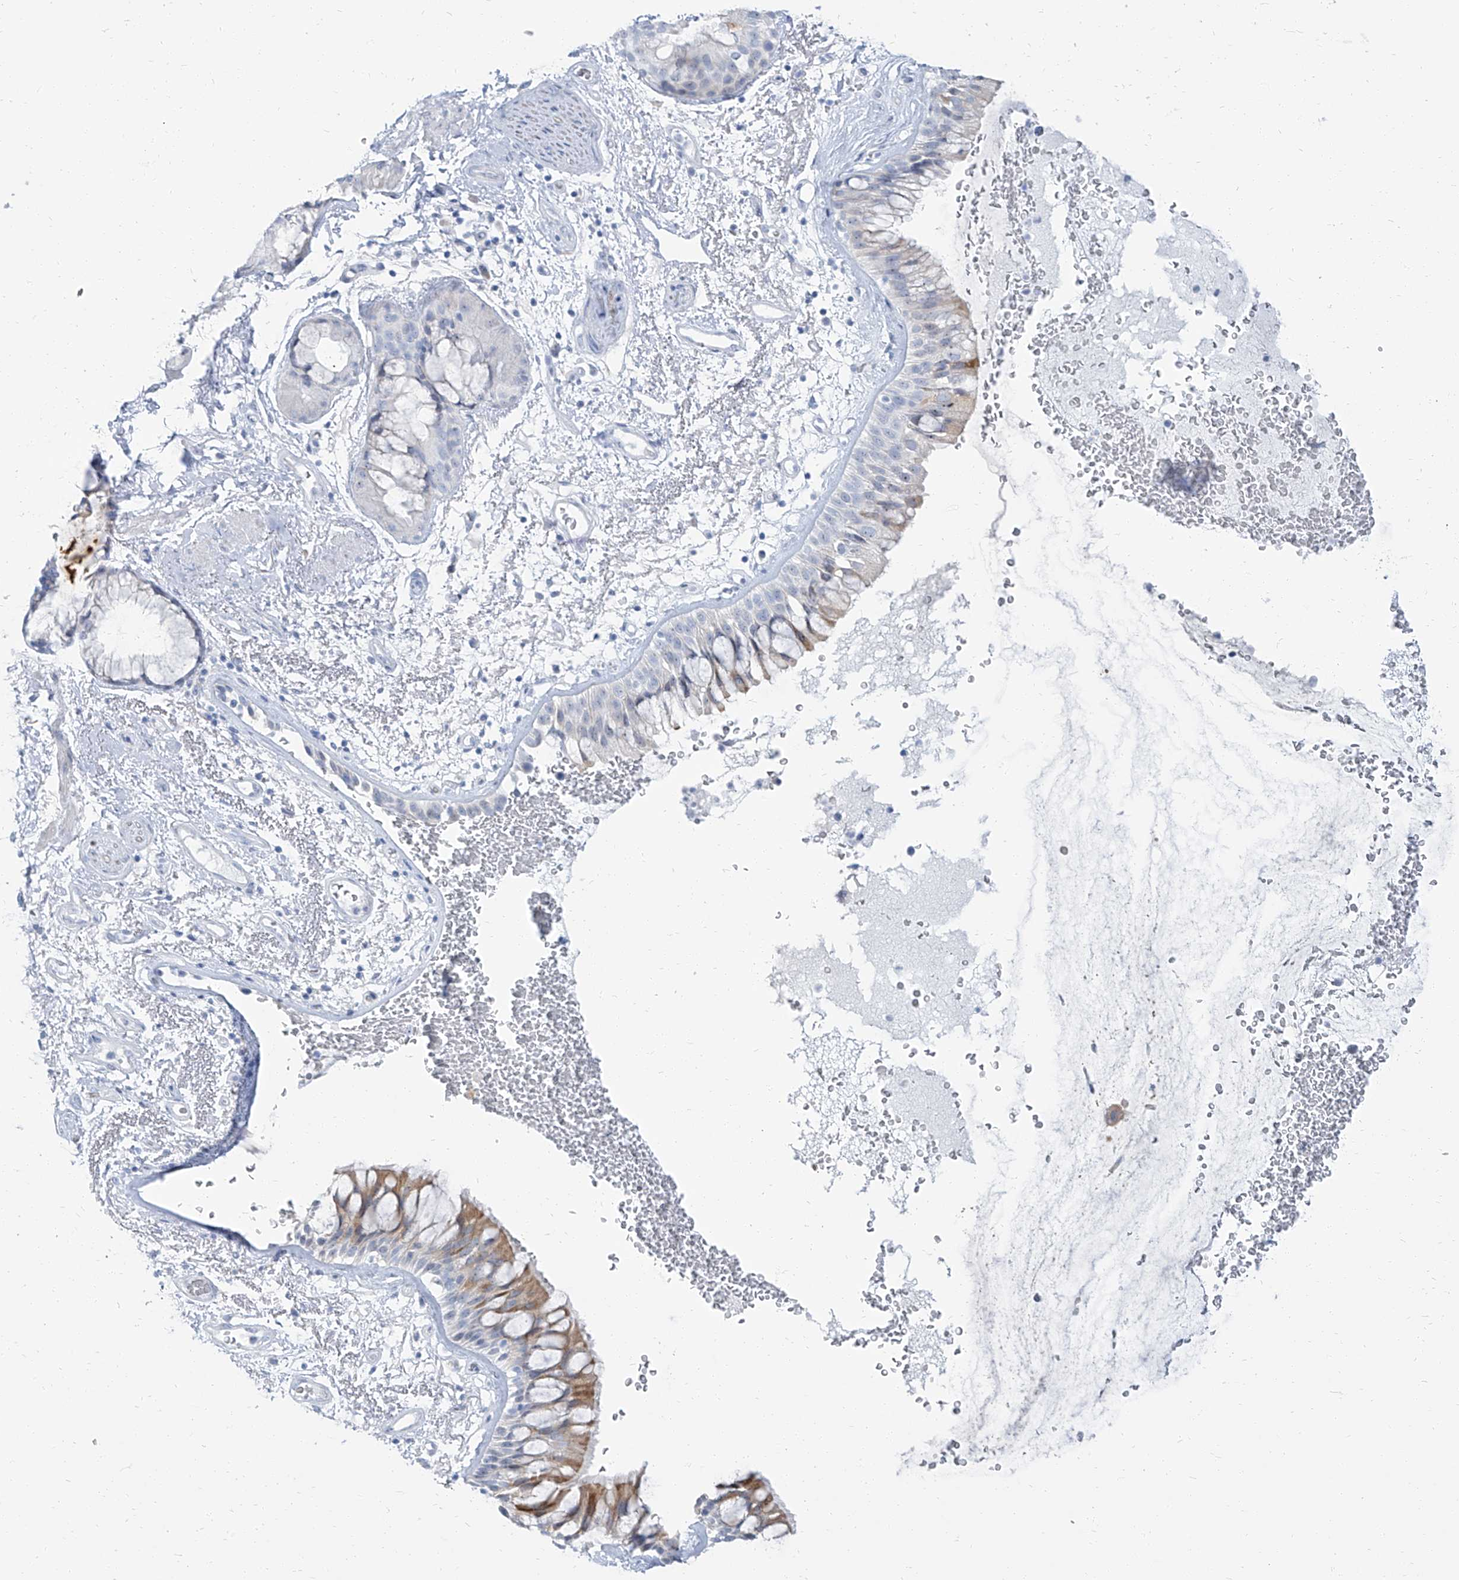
{"staining": {"intensity": "moderate", "quantity": "<25%", "location": "cytoplasmic/membranous"}, "tissue": "bronchus", "cell_type": "Respiratory epithelial cells", "image_type": "normal", "snomed": [{"axis": "morphology", "description": "Normal tissue, NOS"}, {"axis": "morphology", "description": "Squamous cell carcinoma, NOS"}, {"axis": "topography", "description": "Lymph node"}, {"axis": "topography", "description": "Bronchus"}, {"axis": "topography", "description": "Lung"}], "caption": "The image demonstrates immunohistochemical staining of benign bronchus. There is moderate cytoplasmic/membranous positivity is identified in approximately <25% of respiratory epithelial cells. The staining was performed using DAB, with brown indicating positive protein expression. Nuclei are stained blue with hematoxylin.", "gene": "TXLNB", "patient": {"sex": "male", "age": 66}}